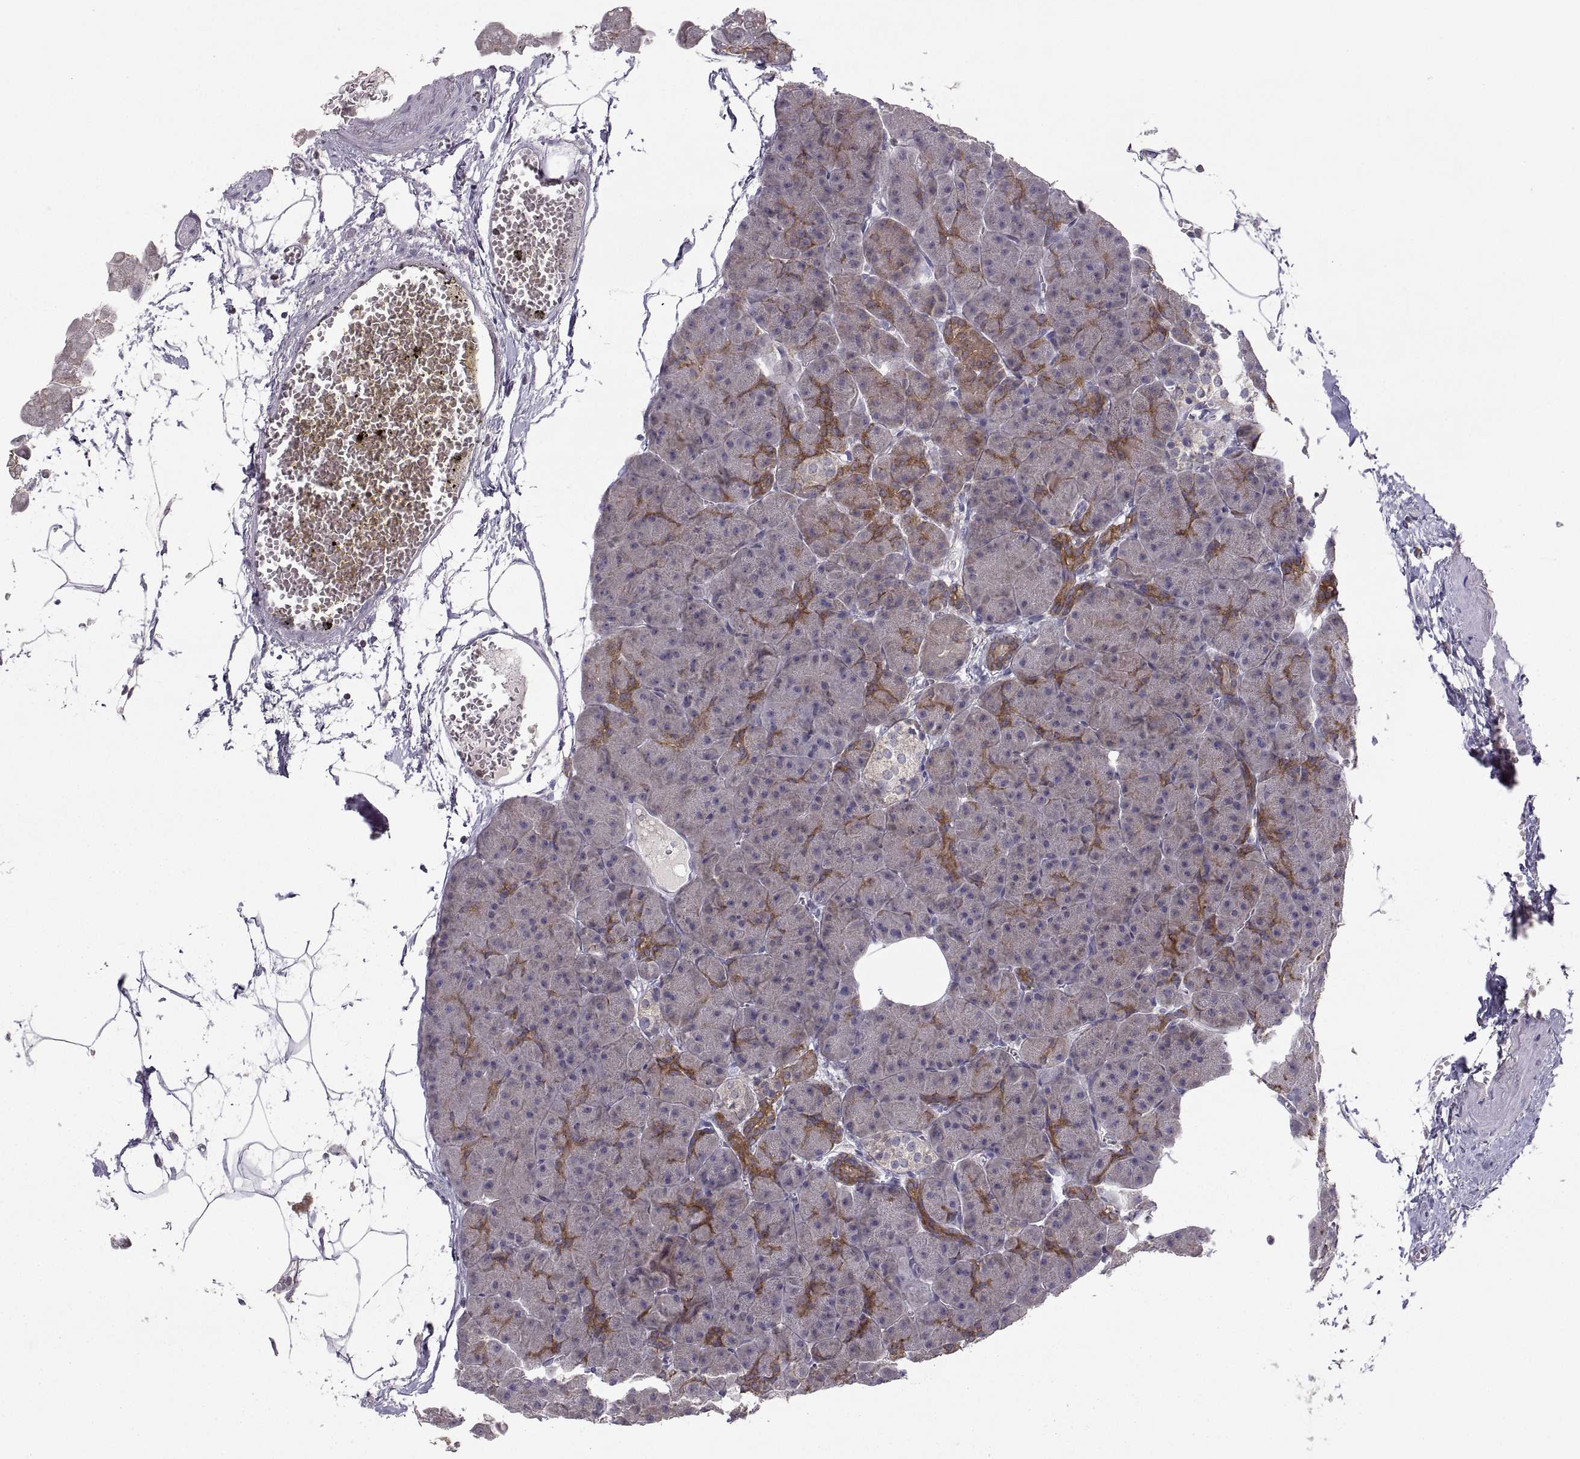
{"staining": {"intensity": "strong", "quantity": "<25%", "location": "cytoplasmic/membranous"}, "tissue": "pancreas", "cell_type": "Exocrine glandular cells", "image_type": "normal", "snomed": [{"axis": "morphology", "description": "Normal tissue, NOS"}, {"axis": "topography", "description": "Adipose tissue"}, {"axis": "topography", "description": "Pancreas"}, {"axis": "topography", "description": "Peripheral nerve tissue"}], "caption": "Brown immunohistochemical staining in normal human pancreas exhibits strong cytoplasmic/membranous expression in approximately <25% of exocrine glandular cells. Using DAB (3,3'-diaminobenzidine) (brown) and hematoxylin (blue) stains, captured at high magnification using brightfield microscopy.", "gene": "EZR", "patient": {"sex": "female", "age": 58}}